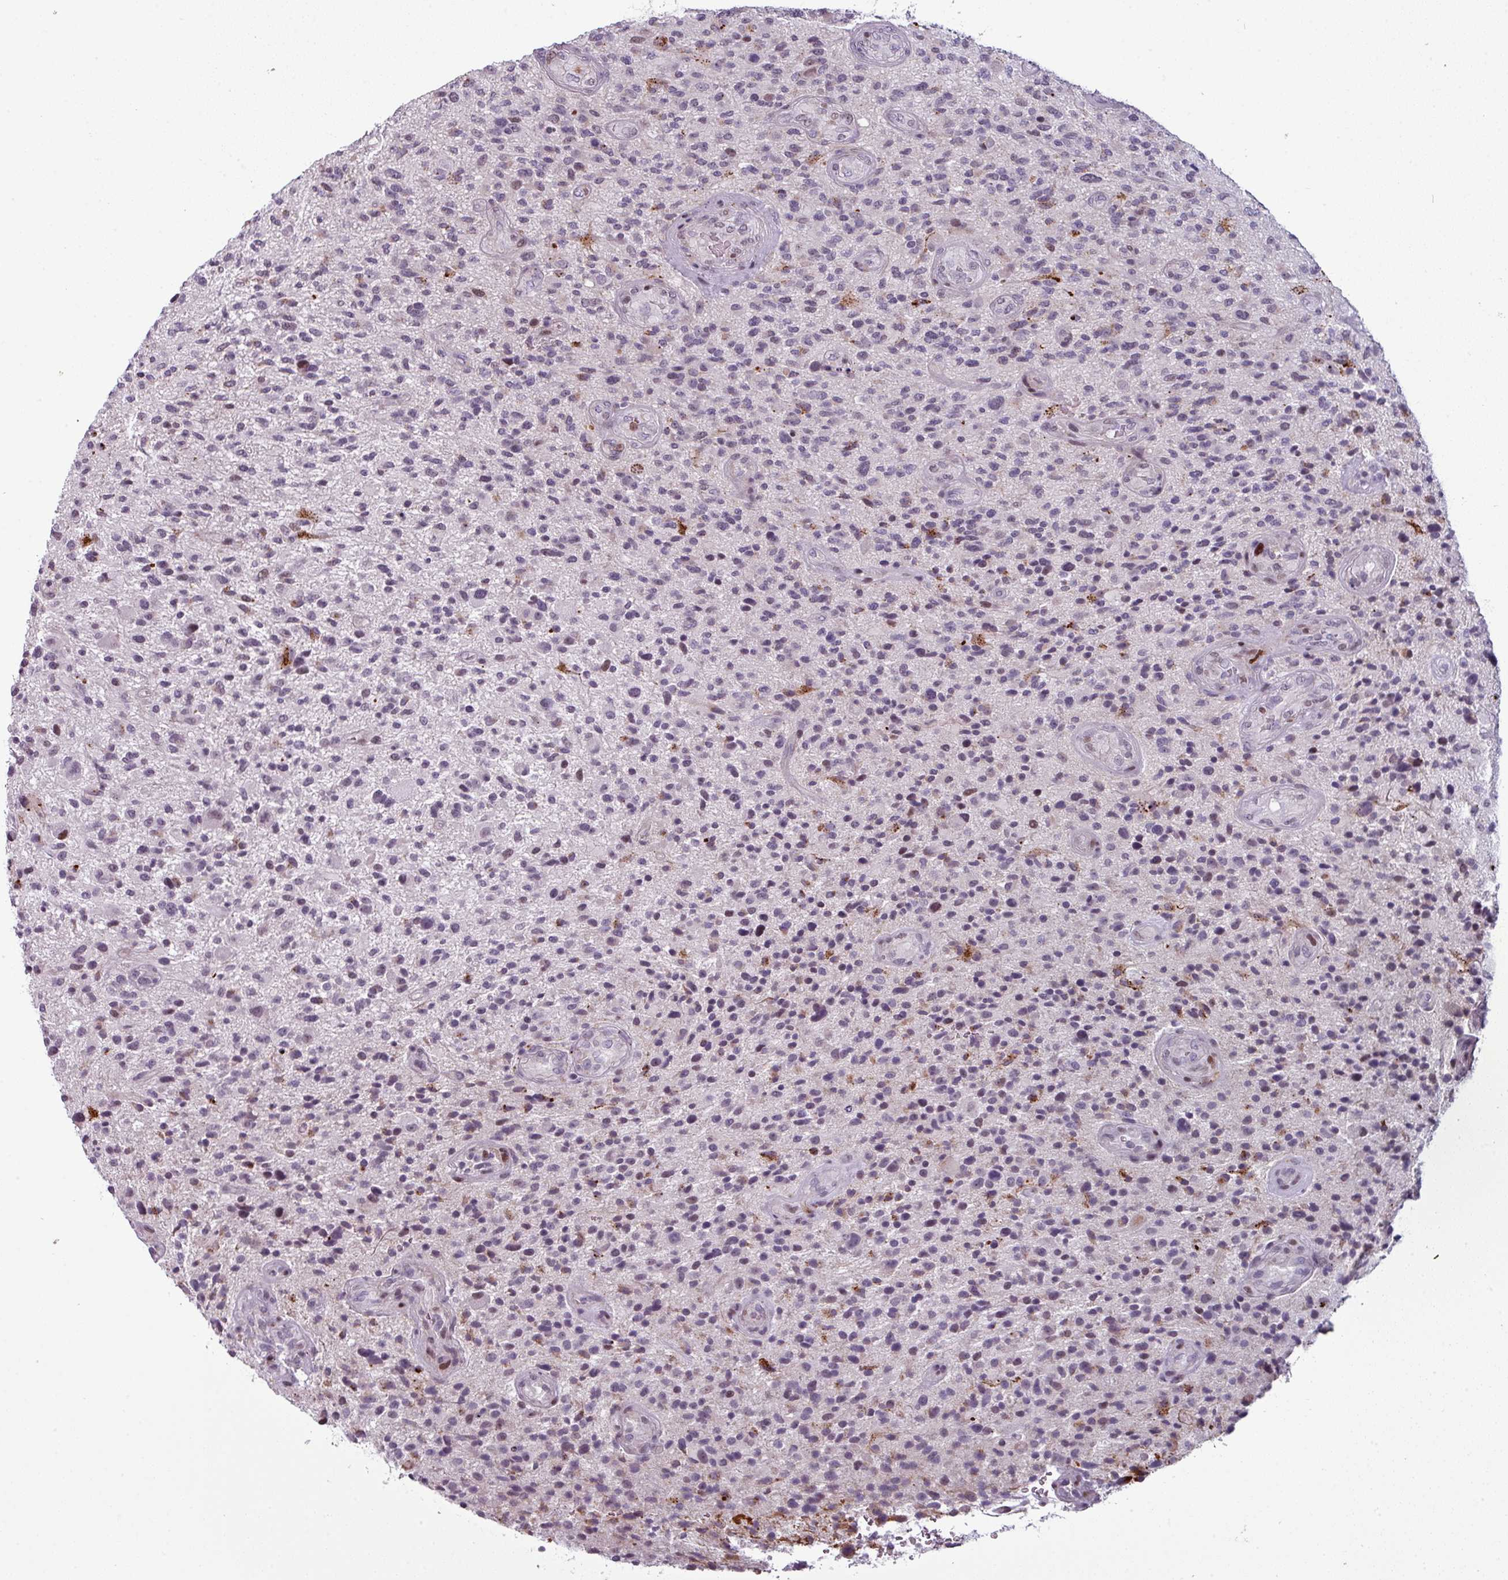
{"staining": {"intensity": "negative", "quantity": "none", "location": "none"}, "tissue": "glioma", "cell_type": "Tumor cells", "image_type": "cancer", "snomed": [{"axis": "morphology", "description": "Glioma, malignant, High grade"}, {"axis": "topography", "description": "Brain"}], "caption": "Immunohistochemical staining of malignant glioma (high-grade) shows no significant positivity in tumor cells.", "gene": "TMEFF1", "patient": {"sex": "male", "age": 47}}